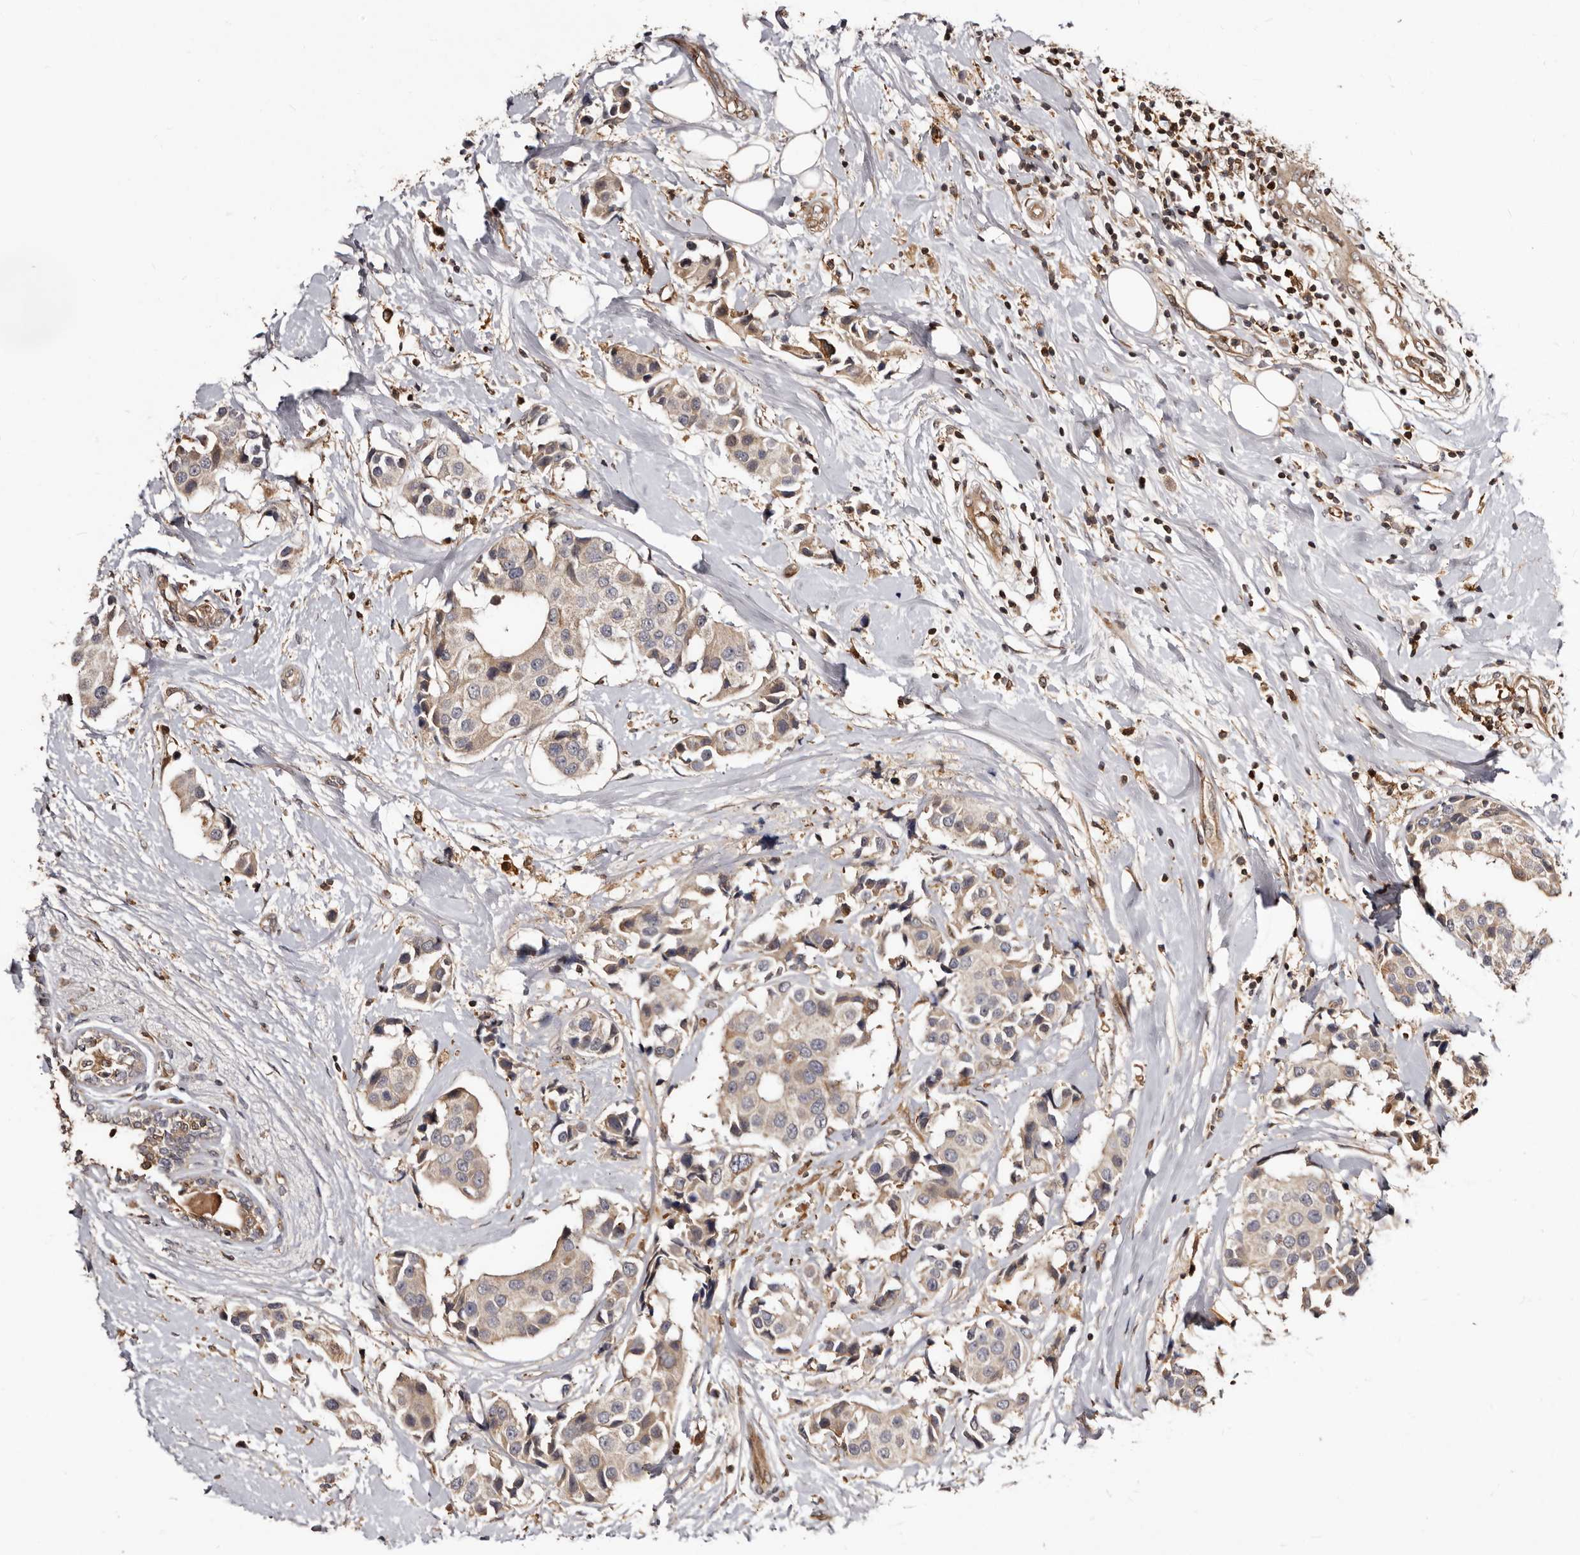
{"staining": {"intensity": "weak", "quantity": ">75%", "location": "cytoplasmic/membranous"}, "tissue": "breast cancer", "cell_type": "Tumor cells", "image_type": "cancer", "snomed": [{"axis": "morphology", "description": "Normal tissue, NOS"}, {"axis": "morphology", "description": "Duct carcinoma"}, {"axis": "topography", "description": "Breast"}], "caption": "Intraductal carcinoma (breast) stained for a protein shows weak cytoplasmic/membranous positivity in tumor cells. (DAB IHC with brightfield microscopy, high magnification).", "gene": "BAX", "patient": {"sex": "female", "age": 39}}